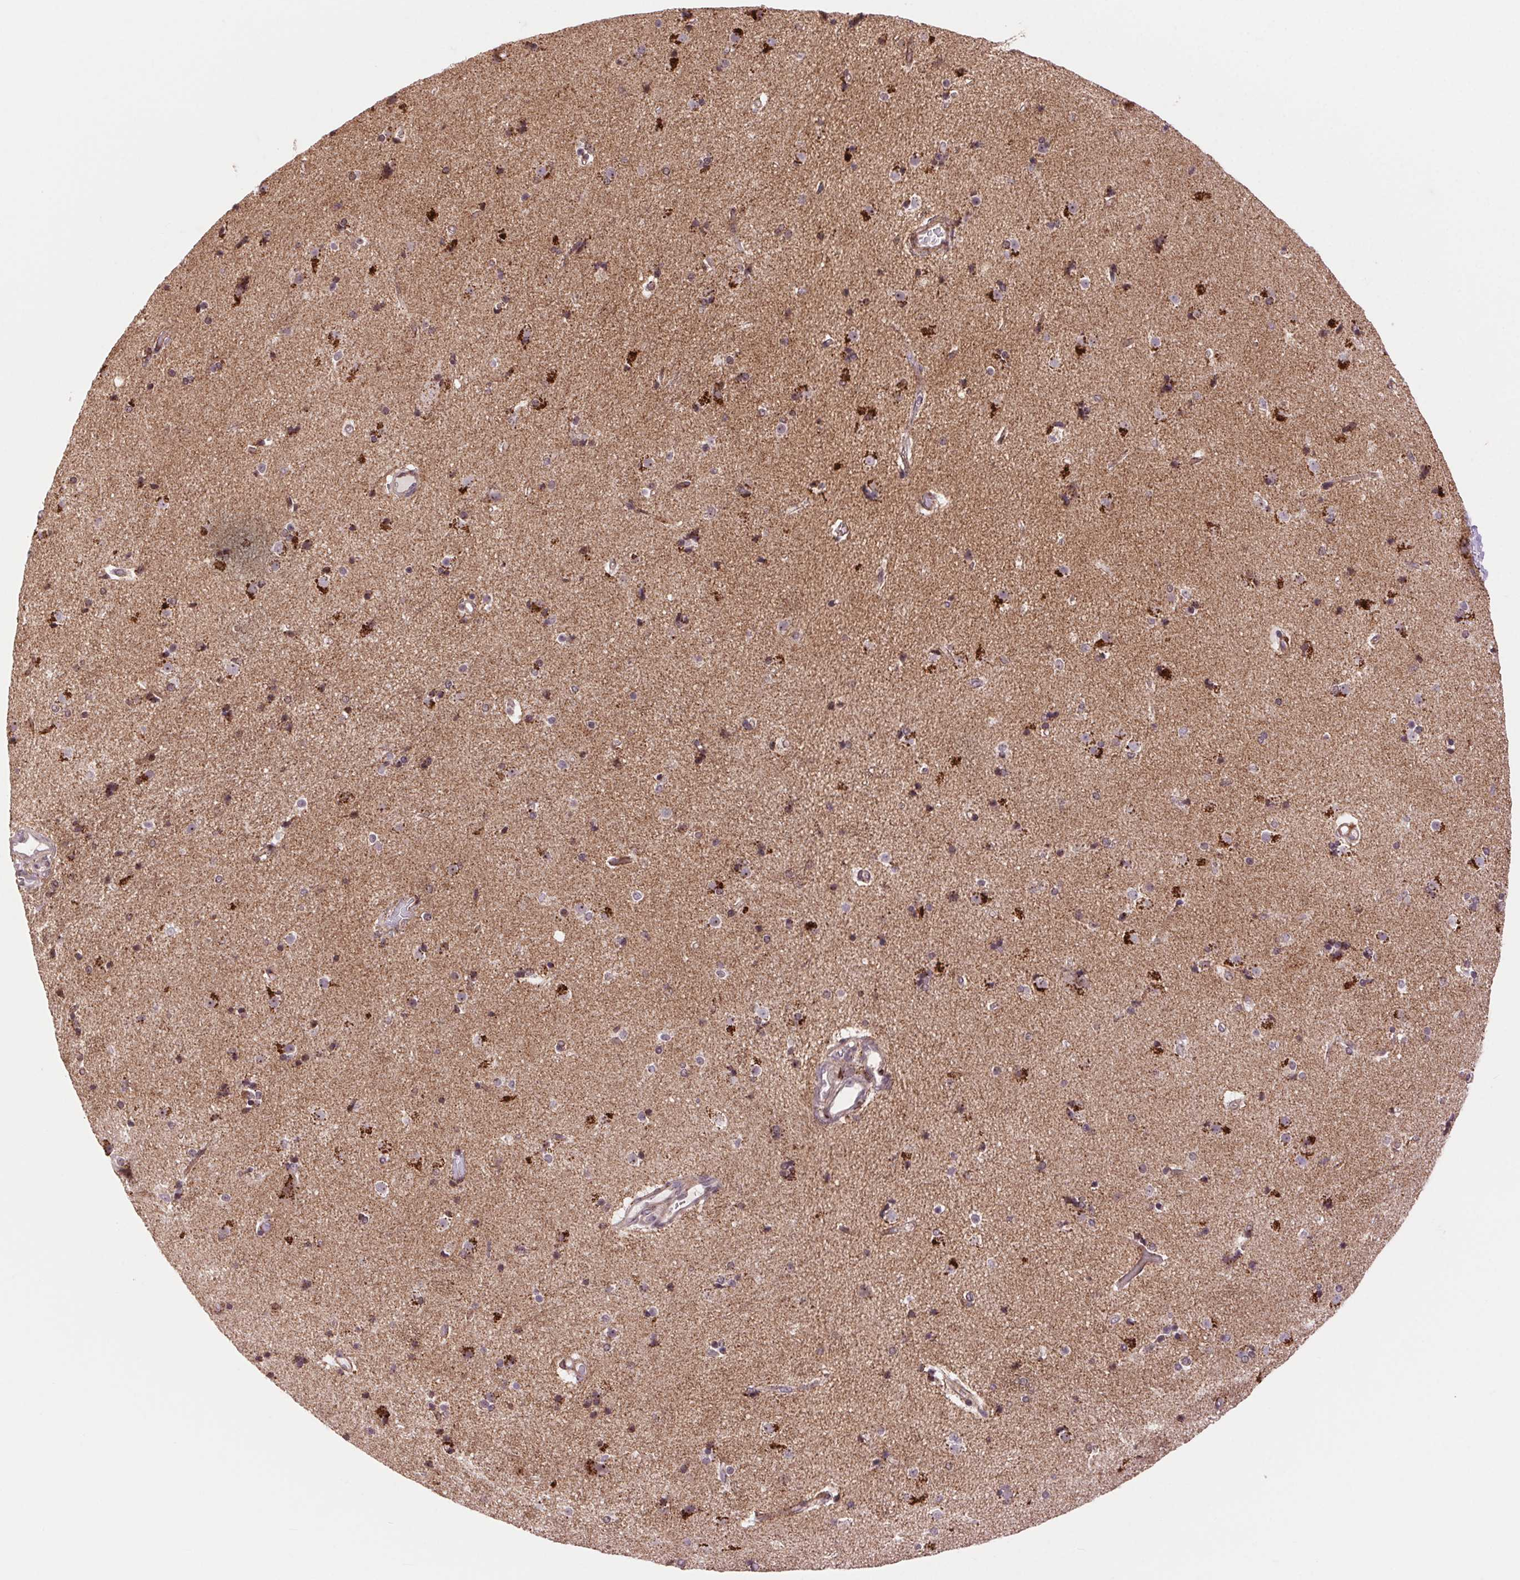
{"staining": {"intensity": "moderate", "quantity": "<25%", "location": "cytoplasmic/membranous"}, "tissue": "caudate", "cell_type": "Glial cells", "image_type": "normal", "snomed": [{"axis": "morphology", "description": "Normal tissue, NOS"}, {"axis": "topography", "description": "Lateral ventricle wall"}], "caption": "The photomicrograph reveals a brown stain indicating the presence of a protein in the cytoplasmic/membranous of glial cells in caudate. (DAB IHC with brightfield microscopy, high magnification).", "gene": "CHMP4B", "patient": {"sex": "female", "age": 71}}